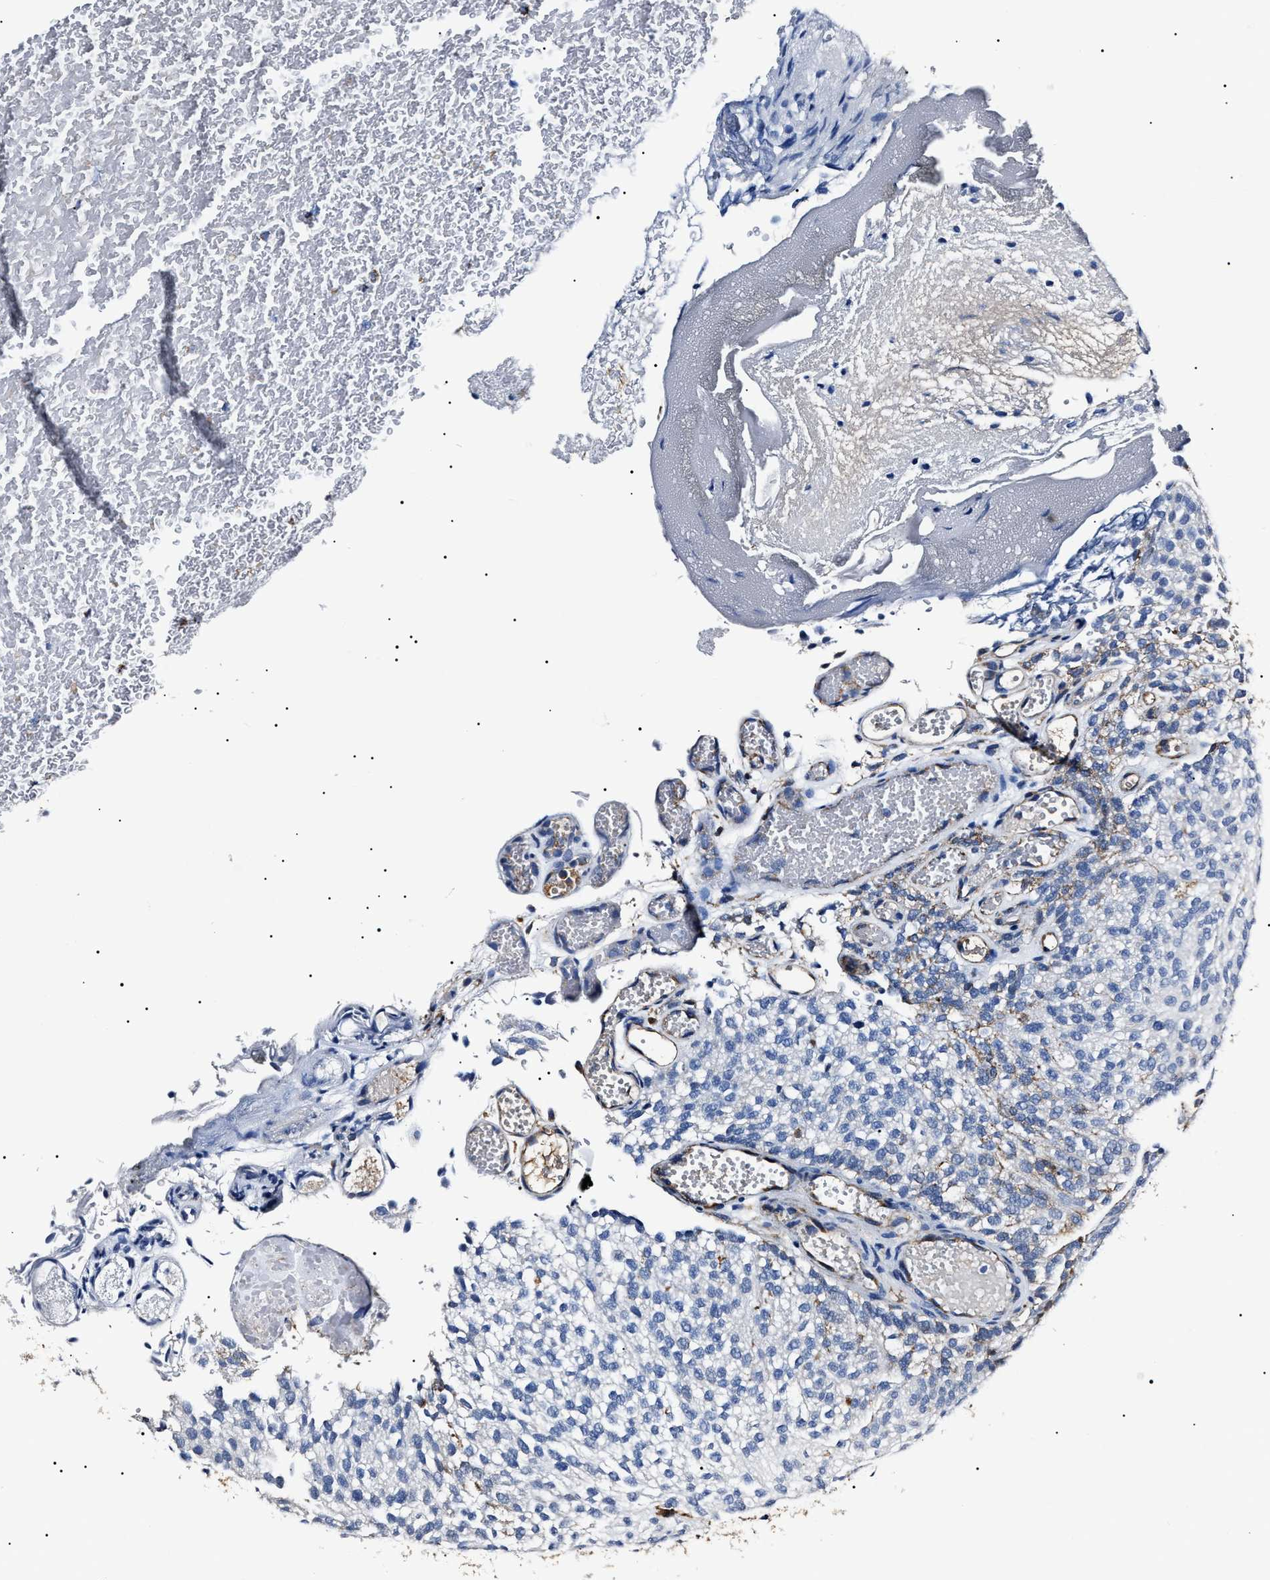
{"staining": {"intensity": "negative", "quantity": "none", "location": "none"}, "tissue": "urothelial cancer", "cell_type": "Tumor cells", "image_type": "cancer", "snomed": [{"axis": "morphology", "description": "Urothelial carcinoma, Low grade"}, {"axis": "topography", "description": "Urinary bladder"}], "caption": "High magnification brightfield microscopy of urothelial carcinoma (low-grade) stained with DAB (brown) and counterstained with hematoxylin (blue): tumor cells show no significant staining.", "gene": "ALDH1A1", "patient": {"sex": "male", "age": 78}}